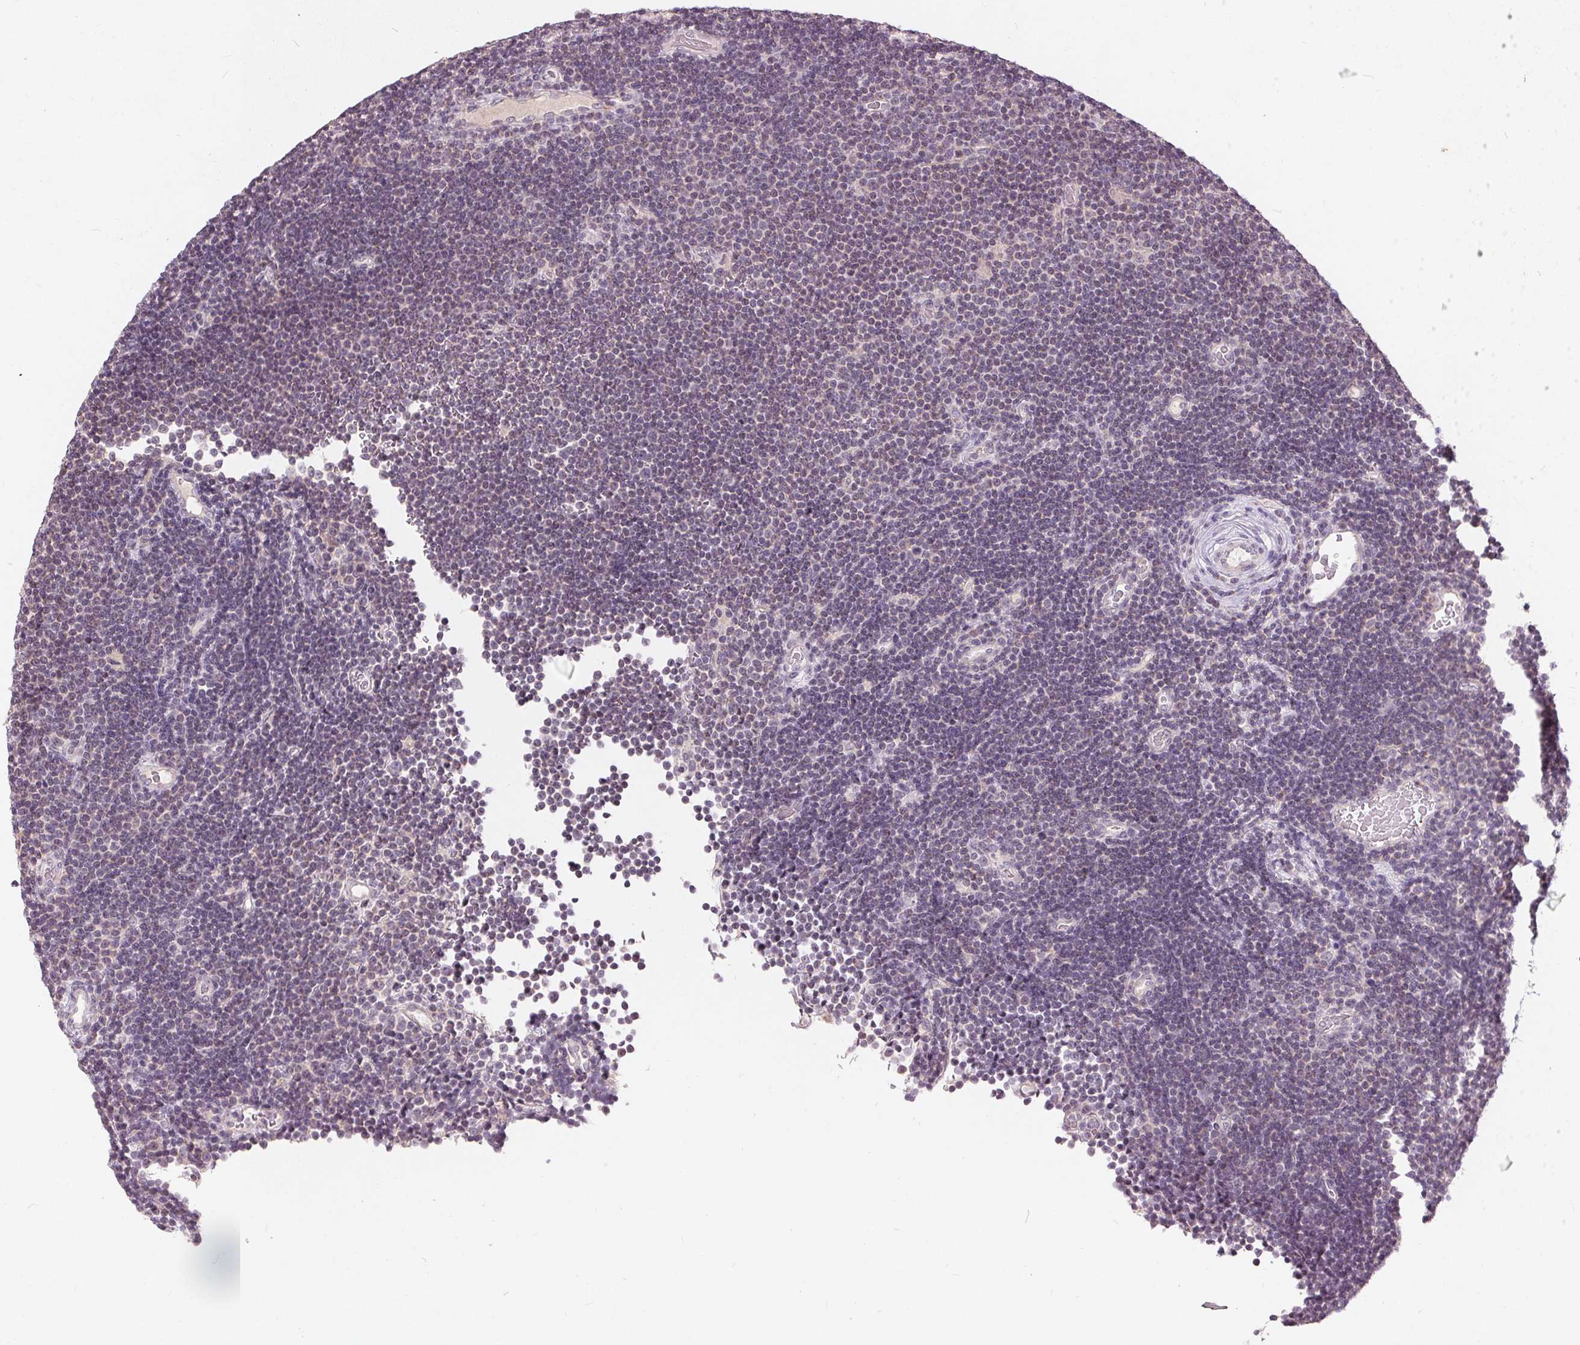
{"staining": {"intensity": "negative", "quantity": "none", "location": "none"}, "tissue": "lymphoma", "cell_type": "Tumor cells", "image_type": "cancer", "snomed": [{"axis": "morphology", "description": "Malignant lymphoma, non-Hodgkin's type, Low grade"}, {"axis": "topography", "description": "Brain"}], "caption": "Histopathology image shows no significant protein staining in tumor cells of low-grade malignant lymphoma, non-Hodgkin's type.", "gene": "TRIM60", "patient": {"sex": "female", "age": 66}}